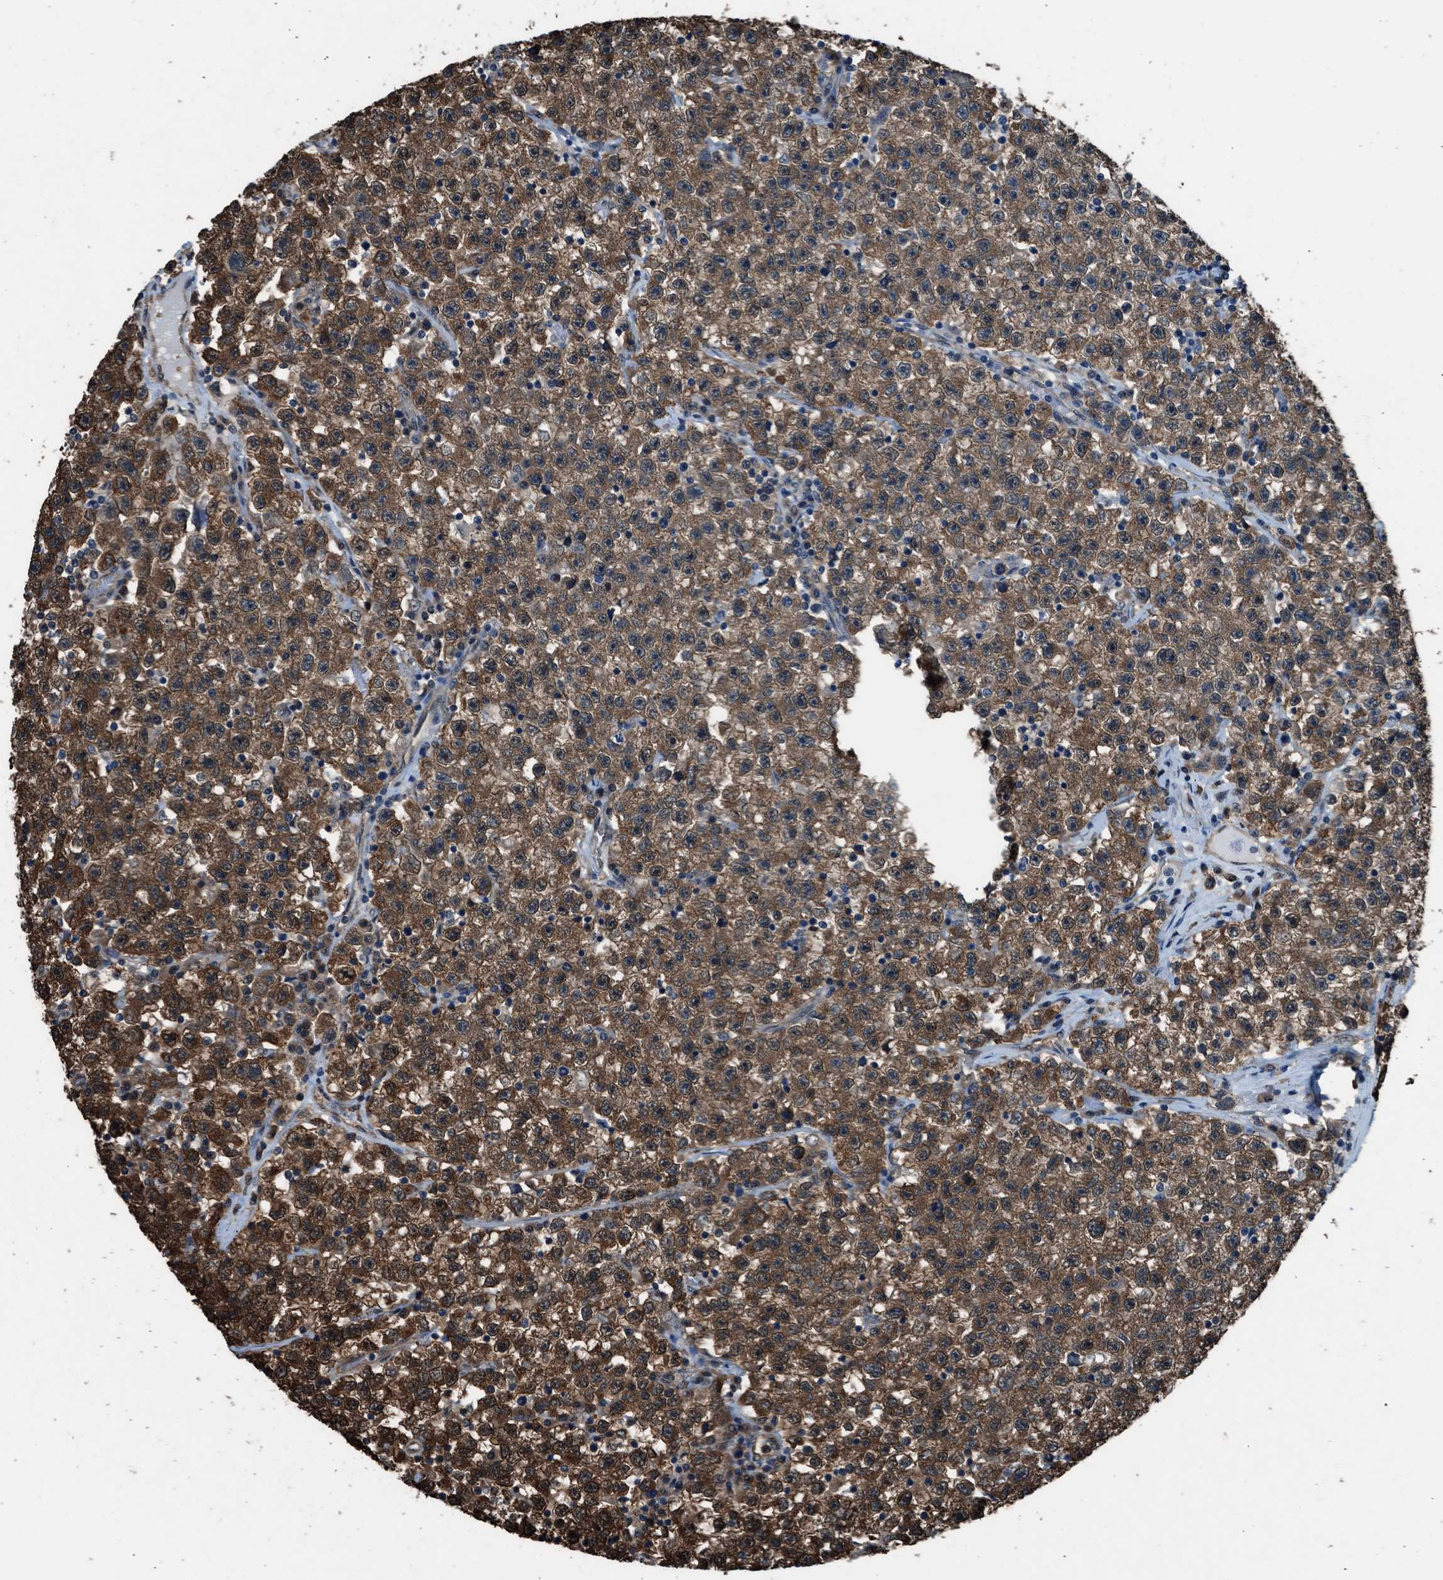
{"staining": {"intensity": "moderate", "quantity": ">75%", "location": "cytoplasmic/membranous,nuclear"}, "tissue": "testis cancer", "cell_type": "Tumor cells", "image_type": "cancer", "snomed": [{"axis": "morphology", "description": "Seminoma, NOS"}, {"axis": "topography", "description": "Testis"}], "caption": "This is an image of immunohistochemistry (IHC) staining of testis cancer, which shows moderate expression in the cytoplasmic/membranous and nuclear of tumor cells.", "gene": "YWHAG", "patient": {"sex": "male", "age": 22}}